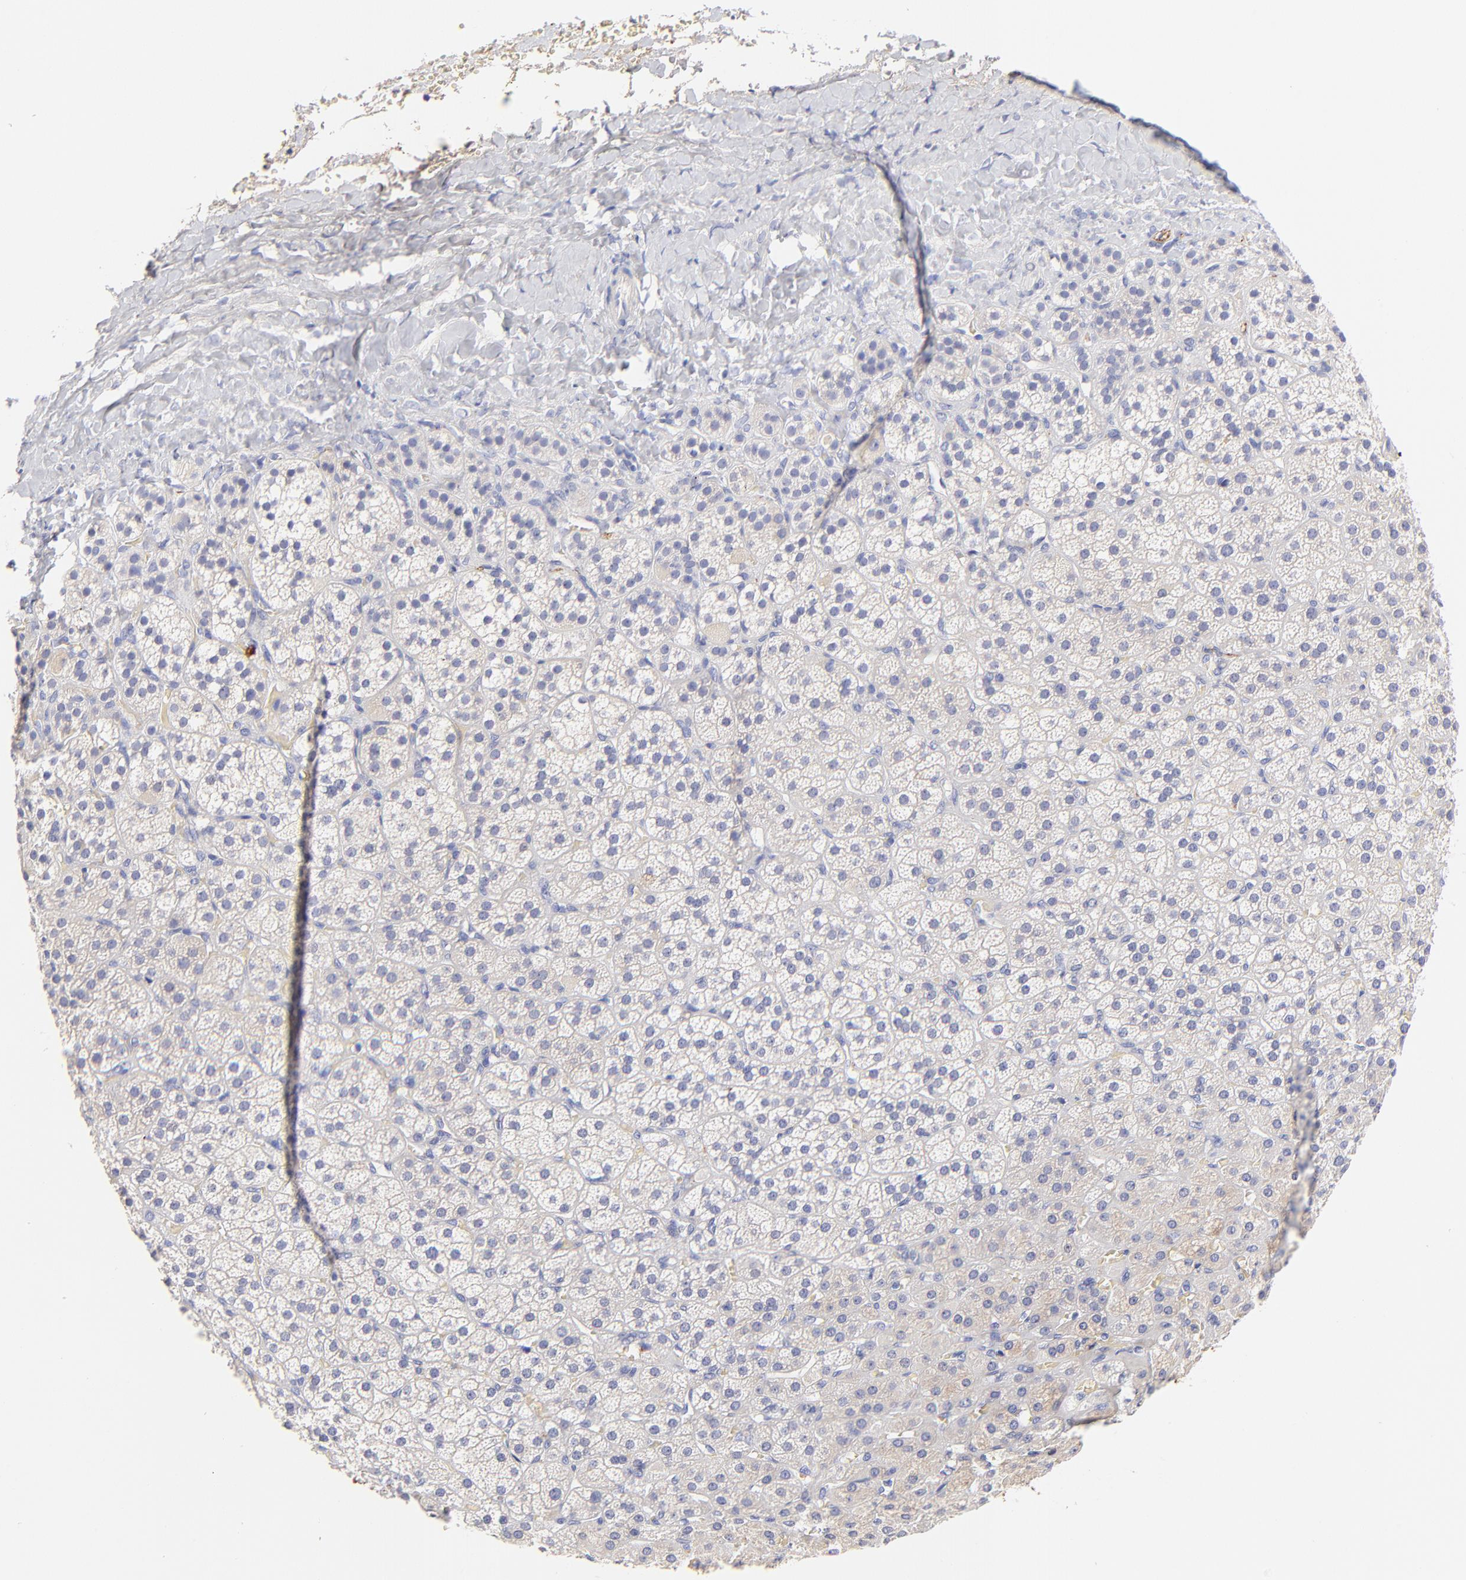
{"staining": {"intensity": "strong", "quantity": "<25%", "location": "cytoplasmic/membranous"}, "tissue": "adrenal gland", "cell_type": "Glandular cells", "image_type": "normal", "snomed": [{"axis": "morphology", "description": "Normal tissue, NOS"}, {"axis": "topography", "description": "Adrenal gland"}], "caption": "Protein staining of benign adrenal gland displays strong cytoplasmic/membranous positivity in approximately <25% of glandular cells. The staining is performed using DAB brown chromogen to label protein expression. The nuclei are counter-stained blue using hematoxylin.", "gene": "RAB3A", "patient": {"sex": "female", "age": 71}}